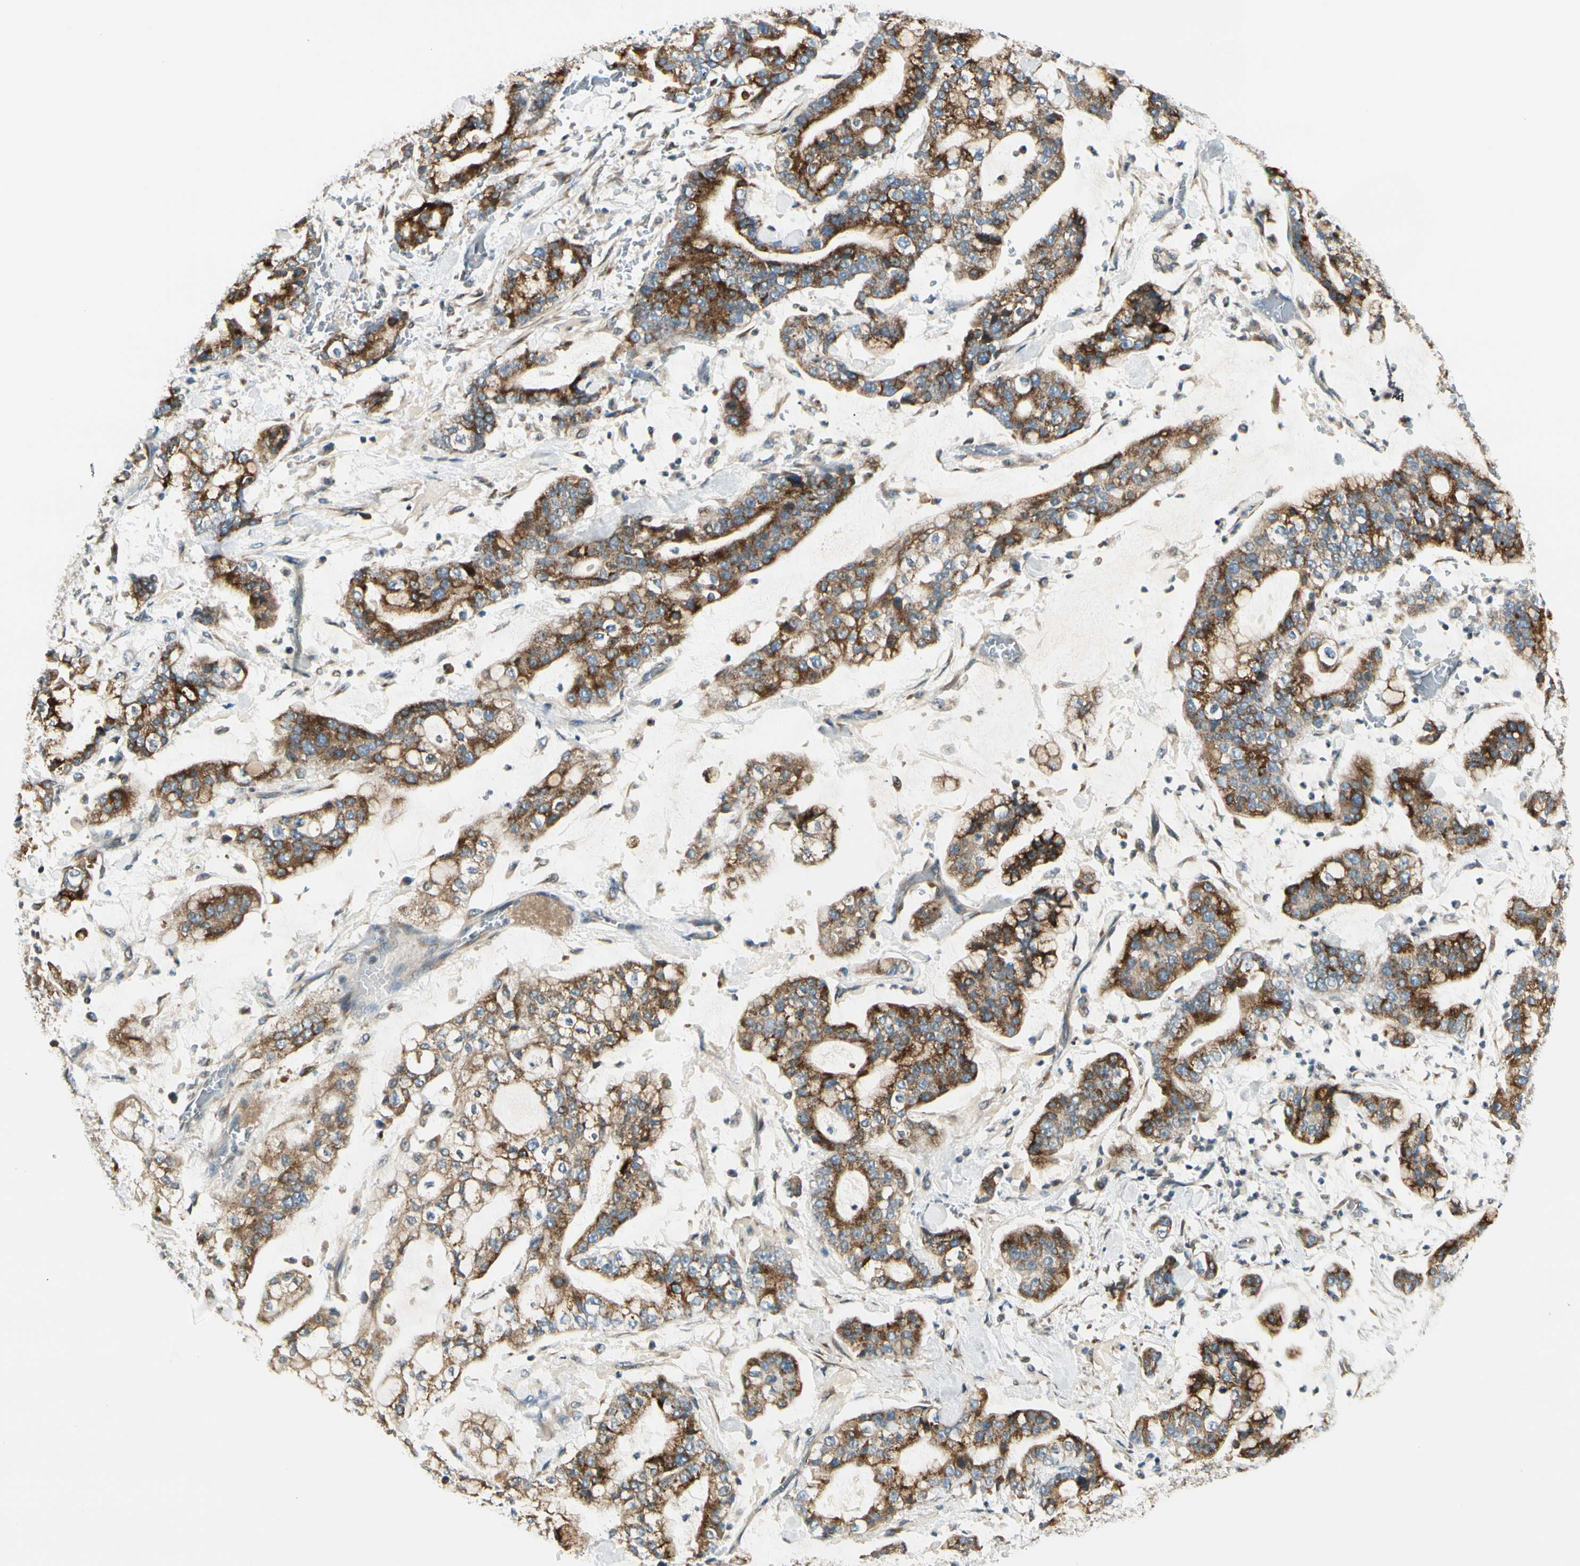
{"staining": {"intensity": "strong", "quantity": ">75%", "location": "cytoplasmic/membranous"}, "tissue": "stomach cancer", "cell_type": "Tumor cells", "image_type": "cancer", "snomed": [{"axis": "morphology", "description": "Normal tissue, NOS"}, {"axis": "morphology", "description": "Adenocarcinoma, NOS"}, {"axis": "topography", "description": "Stomach, upper"}, {"axis": "topography", "description": "Stomach"}], "caption": "Immunohistochemical staining of human stomach adenocarcinoma reveals high levels of strong cytoplasmic/membranous staining in about >75% of tumor cells. (DAB IHC with brightfield microscopy, high magnification).", "gene": "BNIP1", "patient": {"sex": "male", "age": 76}}